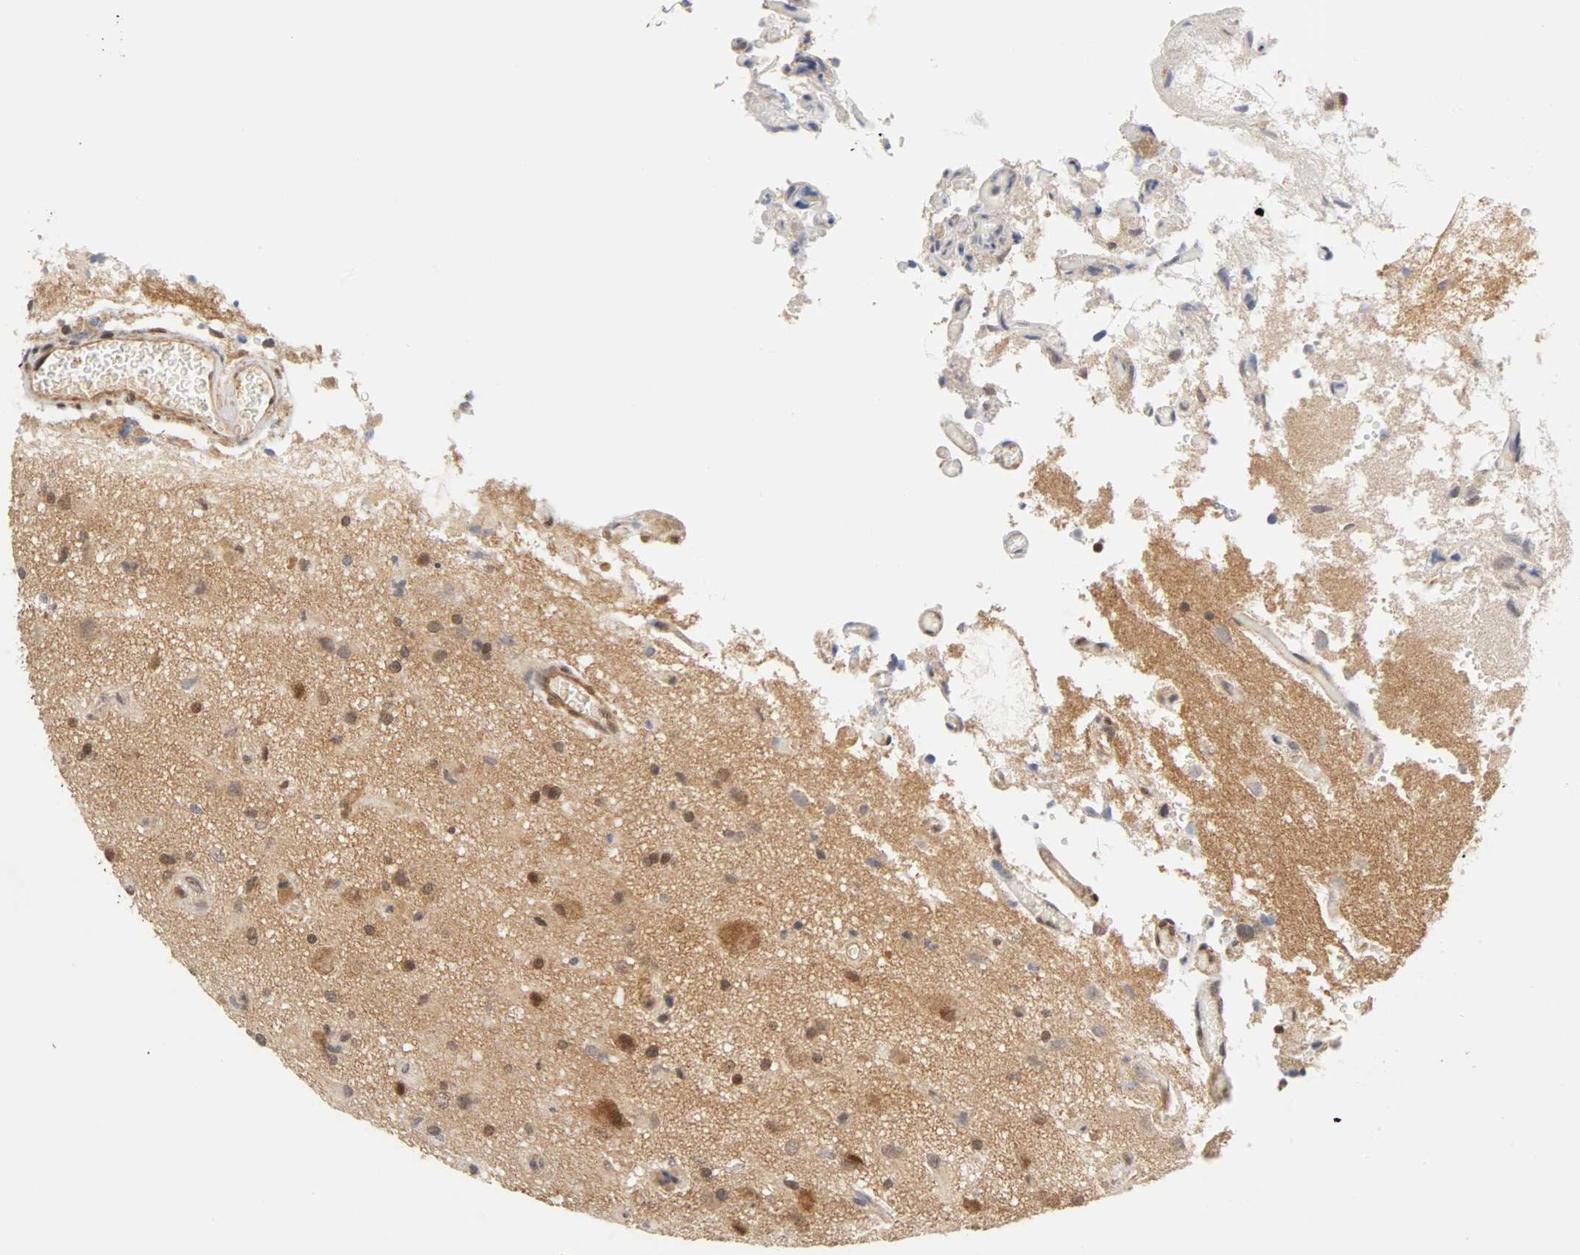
{"staining": {"intensity": "moderate", "quantity": "25%-75%", "location": "cytoplasmic/membranous,nuclear"}, "tissue": "glioma", "cell_type": "Tumor cells", "image_type": "cancer", "snomed": [{"axis": "morphology", "description": "Glioma, malignant, High grade"}, {"axis": "topography", "description": "Brain"}], "caption": "An IHC photomicrograph of tumor tissue is shown. Protein staining in brown highlights moderate cytoplasmic/membranous and nuclear positivity in glioma within tumor cells. (IHC, brightfield microscopy, high magnification).", "gene": "UBE2M", "patient": {"sex": "male", "age": 47}}